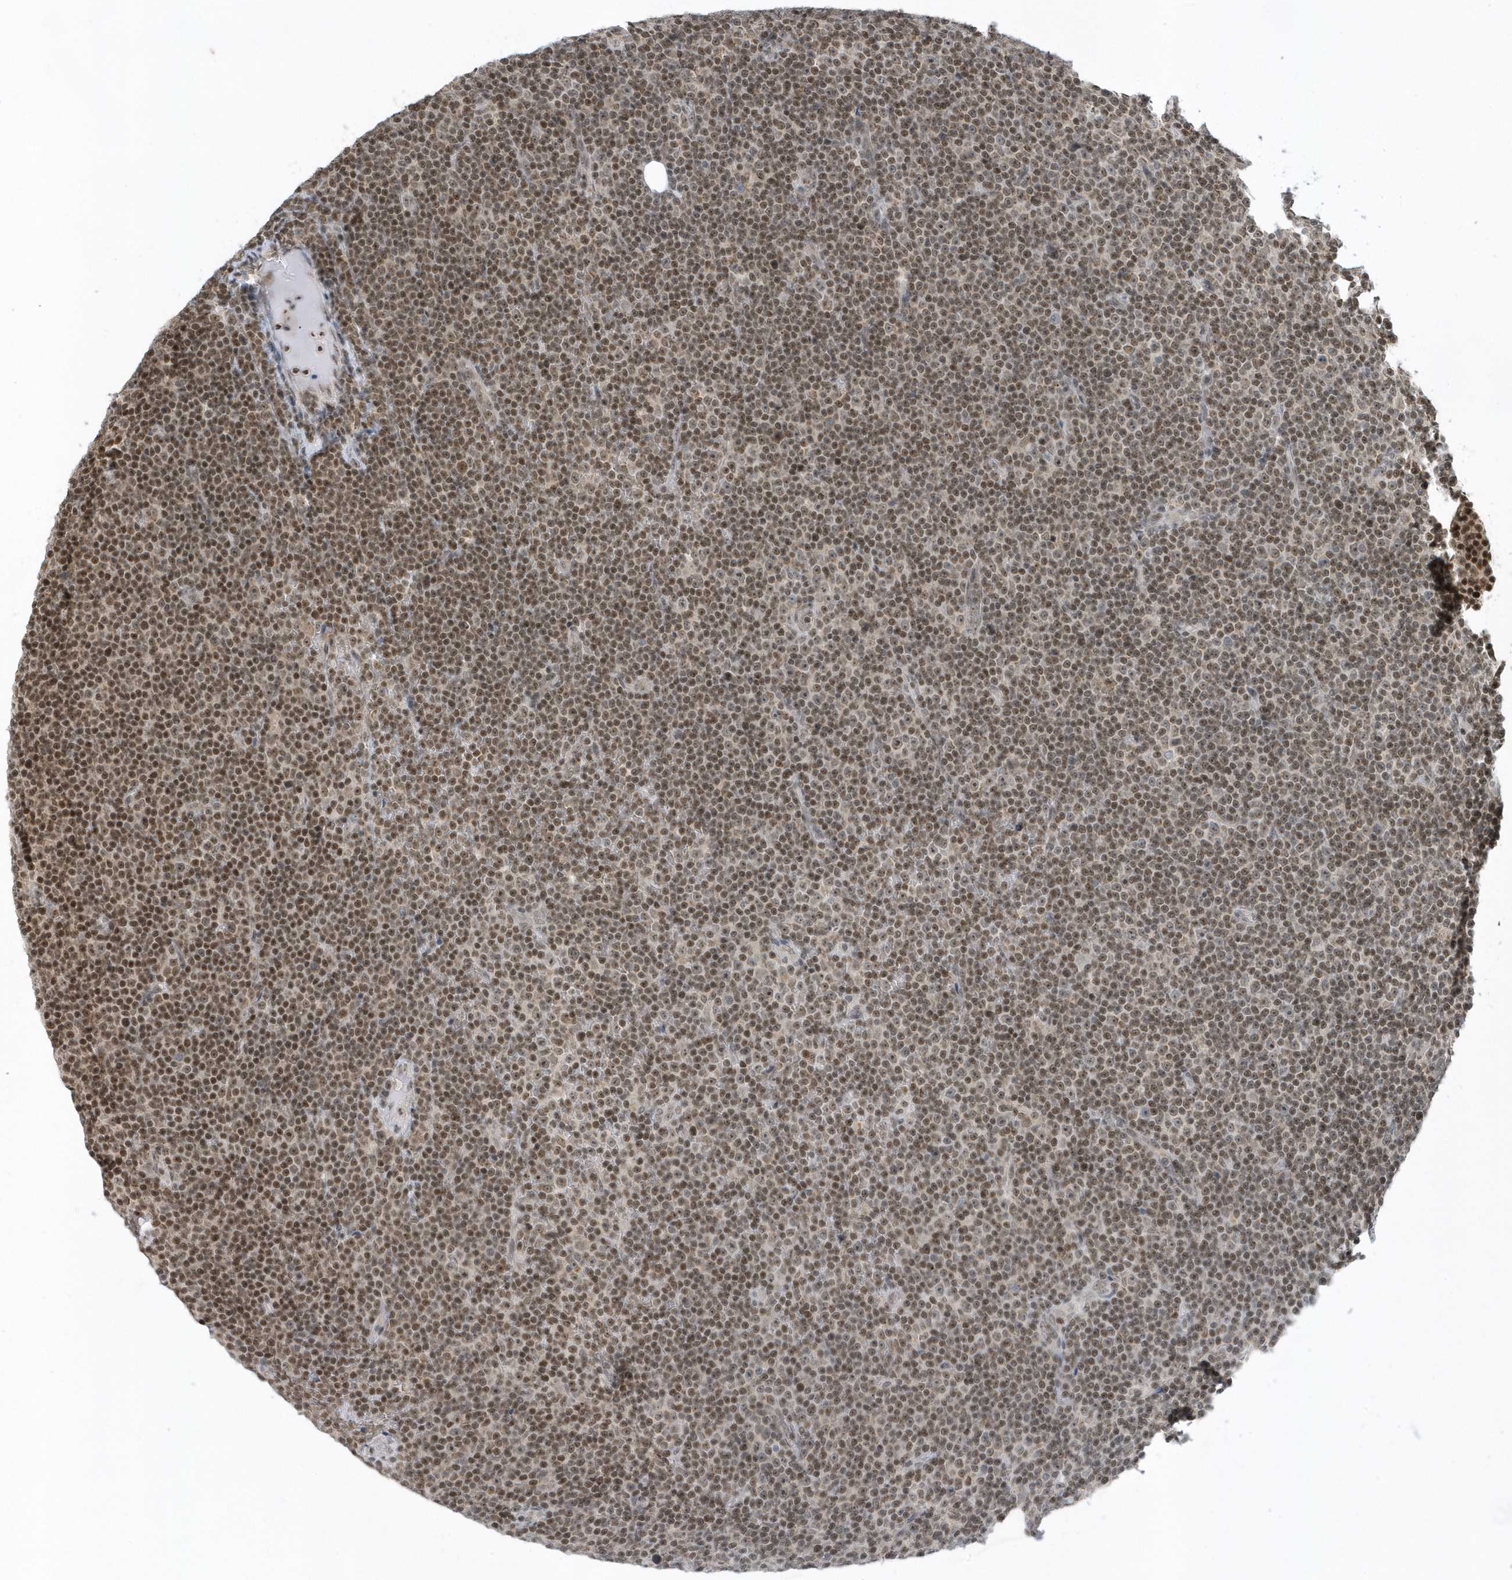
{"staining": {"intensity": "moderate", "quantity": ">75%", "location": "nuclear"}, "tissue": "lymphoma", "cell_type": "Tumor cells", "image_type": "cancer", "snomed": [{"axis": "morphology", "description": "Malignant lymphoma, non-Hodgkin's type, Low grade"}, {"axis": "topography", "description": "Lymph node"}], "caption": "Immunohistochemical staining of human lymphoma demonstrates moderate nuclear protein expression in approximately >75% of tumor cells.", "gene": "ZNF740", "patient": {"sex": "female", "age": 67}}